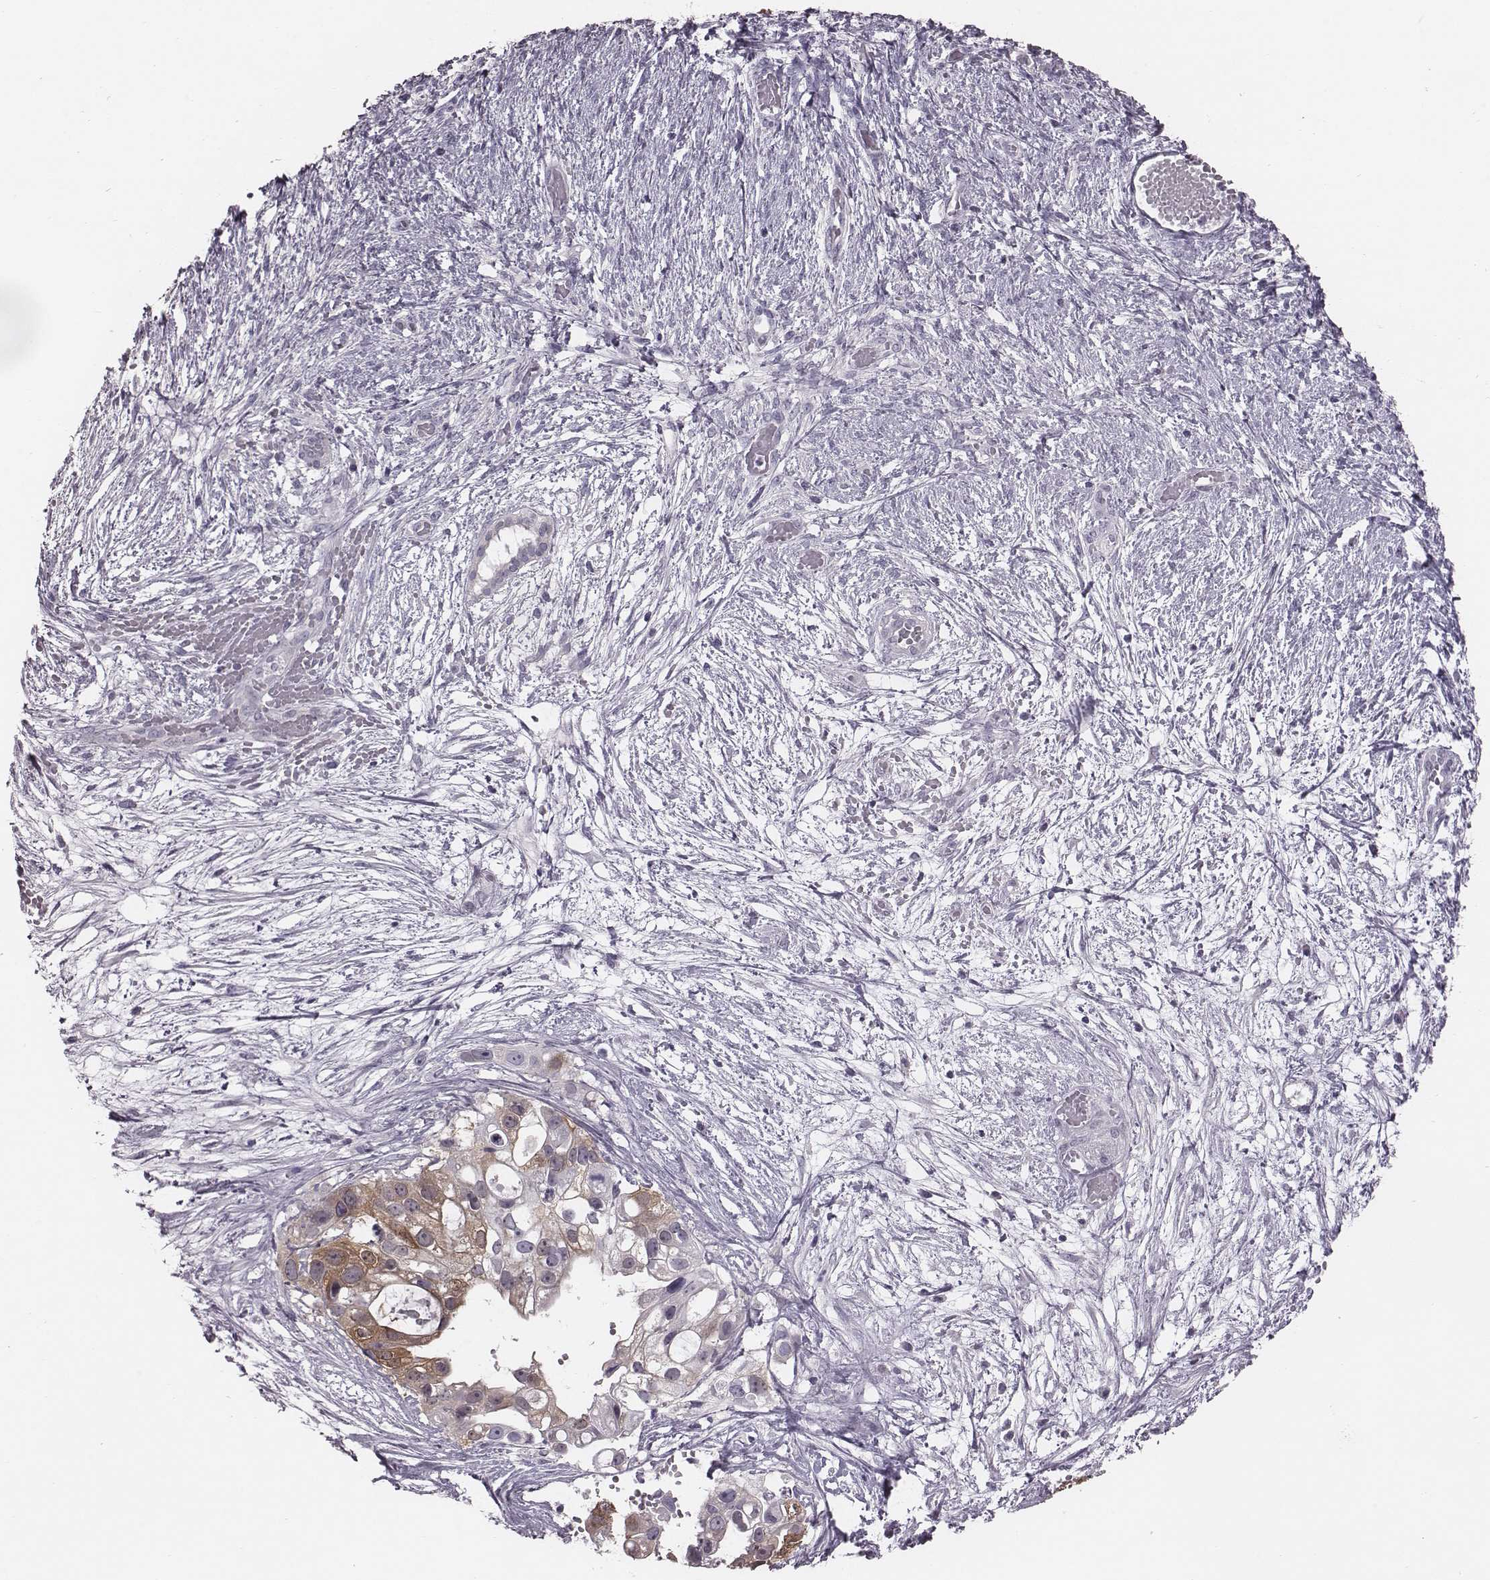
{"staining": {"intensity": "moderate", "quantity": "25%-75%", "location": "cytoplasmic/membranous"}, "tissue": "ovarian cancer", "cell_type": "Tumor cells", "image_type": "cancer", "snomed": [{"axis": "morphology", "description": "Cystadenocarcinoma, serous, NOS"}, {"axis": "topography", "description": "Ovary"}], "caption": "DAB immunohistochemical staining of ovarian cancer (serous cystadenocarcinoma) exhibits moderate cytoplasmic/membranous protein positivity in approximately 25%-75% of tumor cells.", "gene": "PDE8B", "patient": {"sex": "female", "age": 56}}